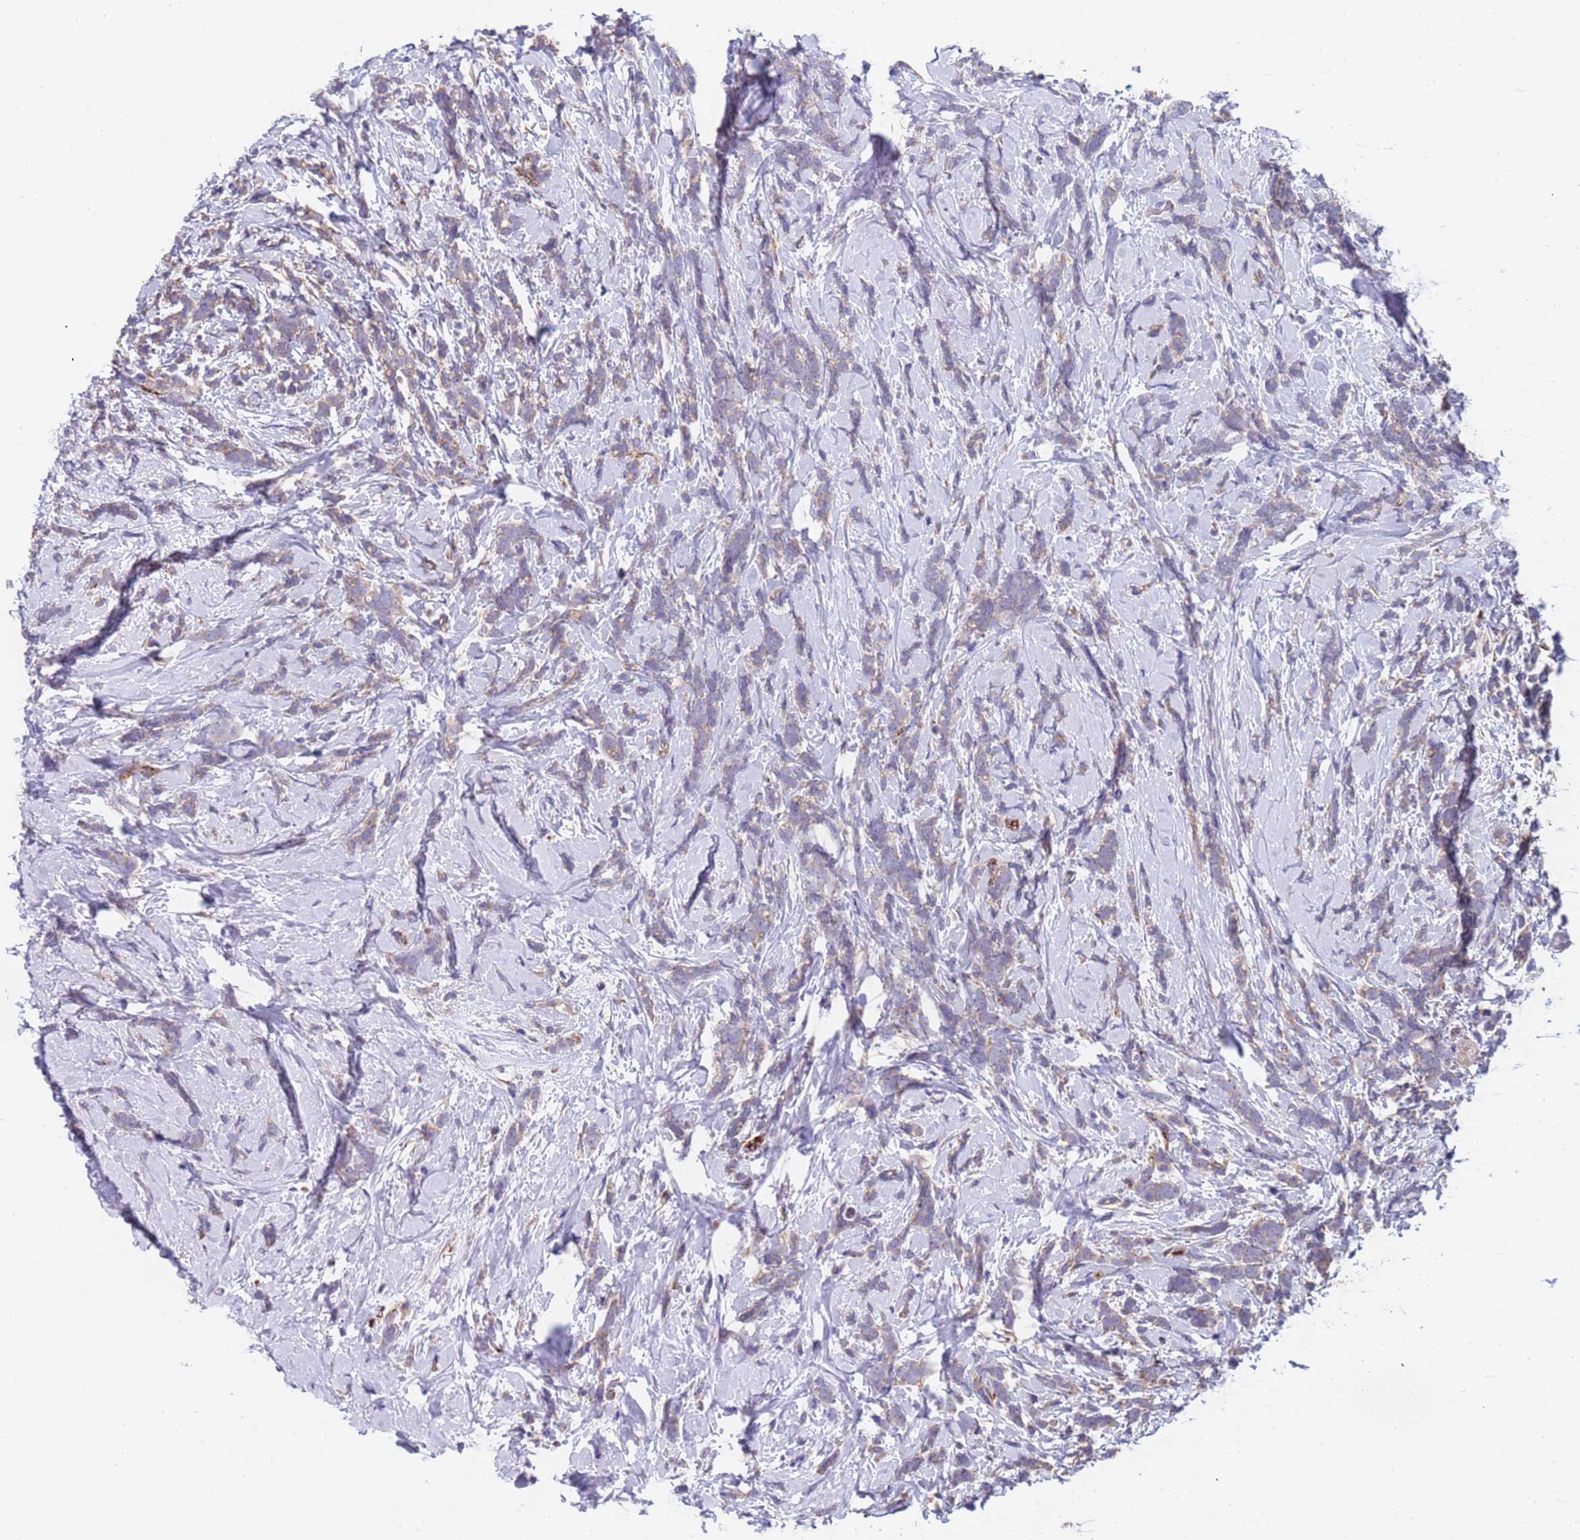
{"staining": {"intensity": "weak", "quantity": "25%-75%", "location": "cytoplasmic/membranous"}, "tissue": "breast cancer", "cell_type": "Tumor cells", "image_type": "cancer", "snomed": [{"axis": "morphology", "description": "Lobular carcinoma"}, {"axis": "topography", "description": "Breast"}], "caption": "Immunohistochemical staining of human breast cancer reveals low levels of weak cytoplasmic/membranous protein expression in approximately 25%-75% of tumor cells.", "gene": "ZNF248", "patient": {"sex": "female", "age": 58}}